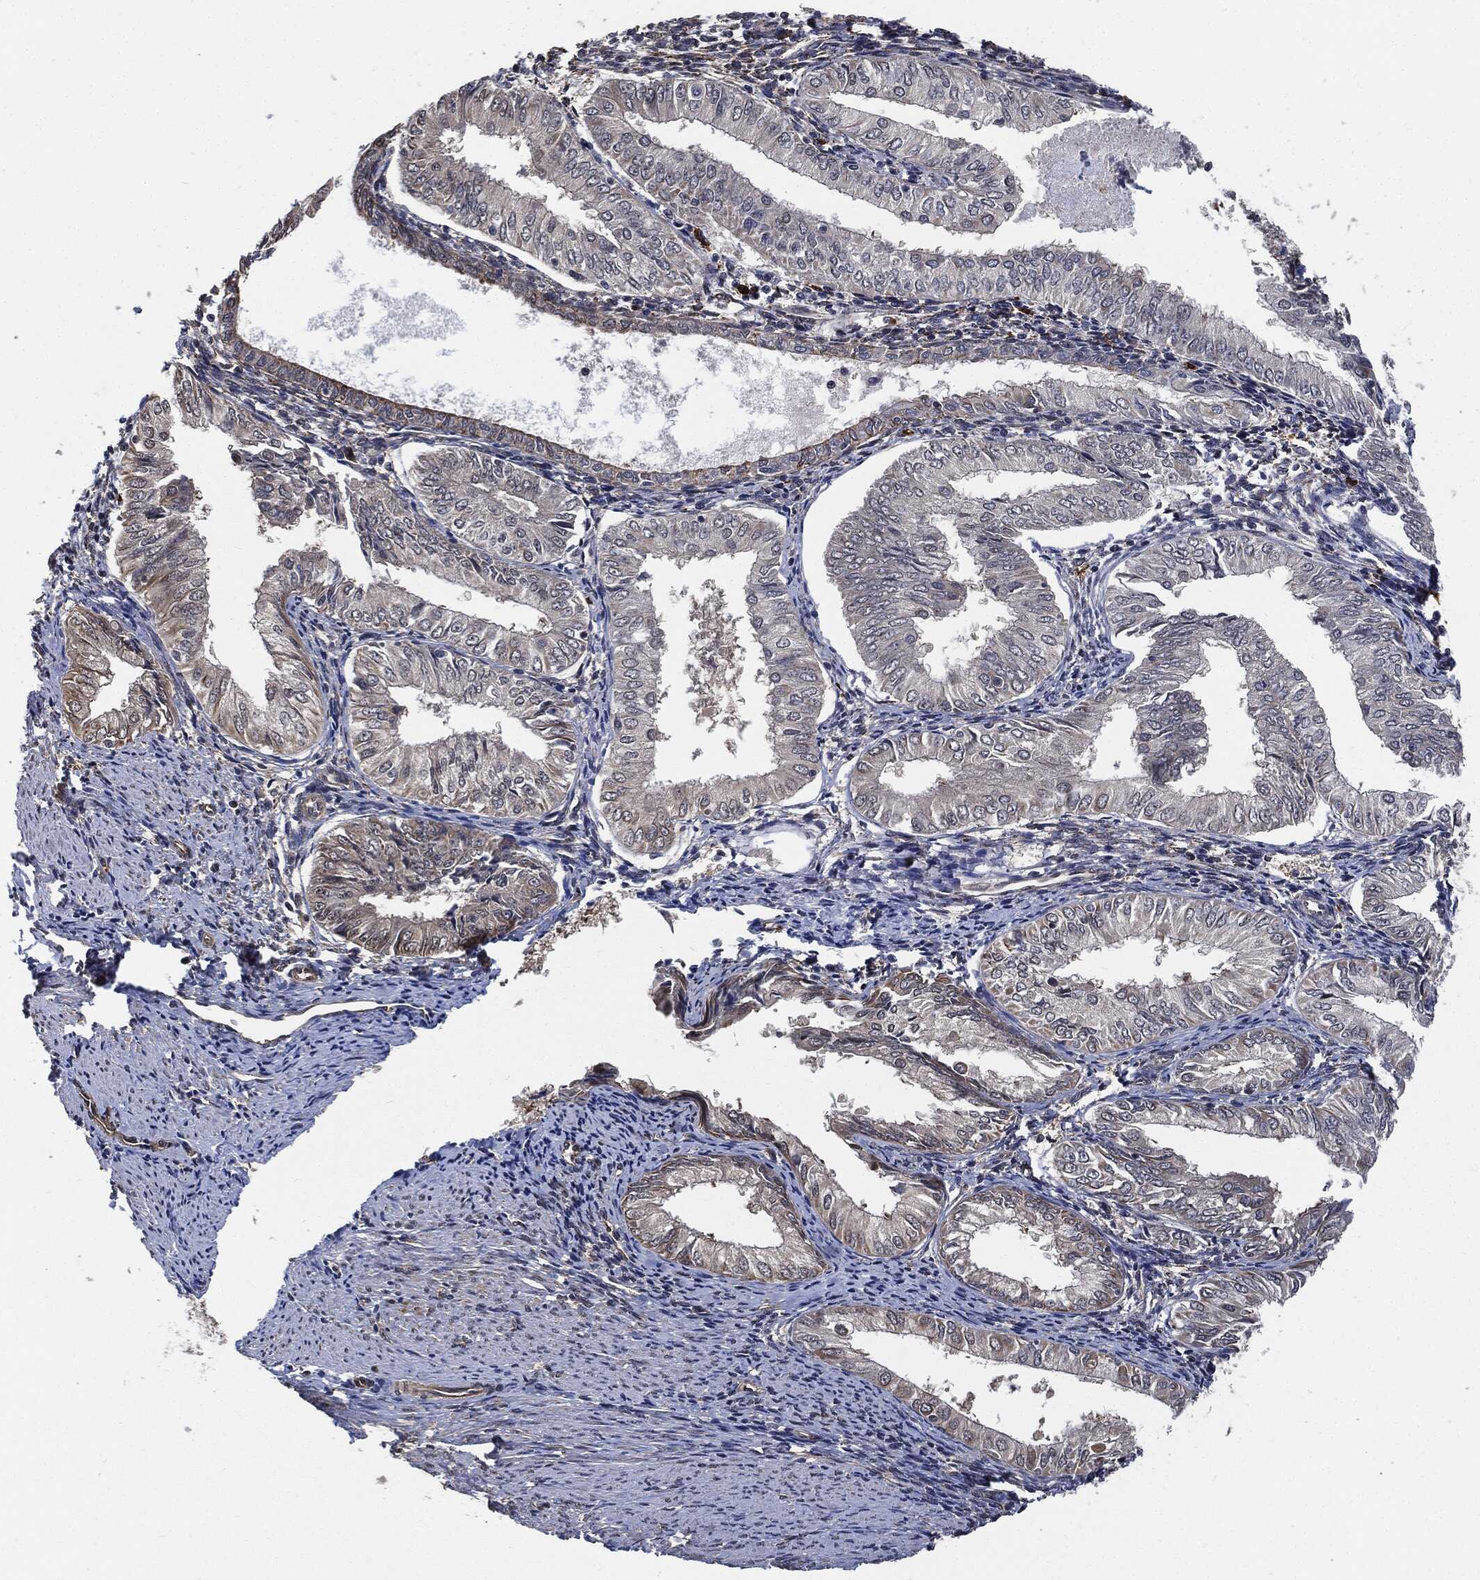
{"staining": {"intensity": "negative", "quantity": "none", "location": "none"}, "tissue": "endometrial cancer", "cell_type": "Tumor cells", "image_type": "cancer", "snomed": [{"axis": "morphology", "description": "Adenocarcinoma, NOS"}, {"axis": "topography", "description": "Endometrium"}], "caption": "High power microscopy photomicrograph of an immunohistochemistry (IHC) image of adenocarcinoma (endometrial), revealing no significant staining in tumor cells.", "gene": "S100A9", "patient": {"sex": "female", "age": 53}}